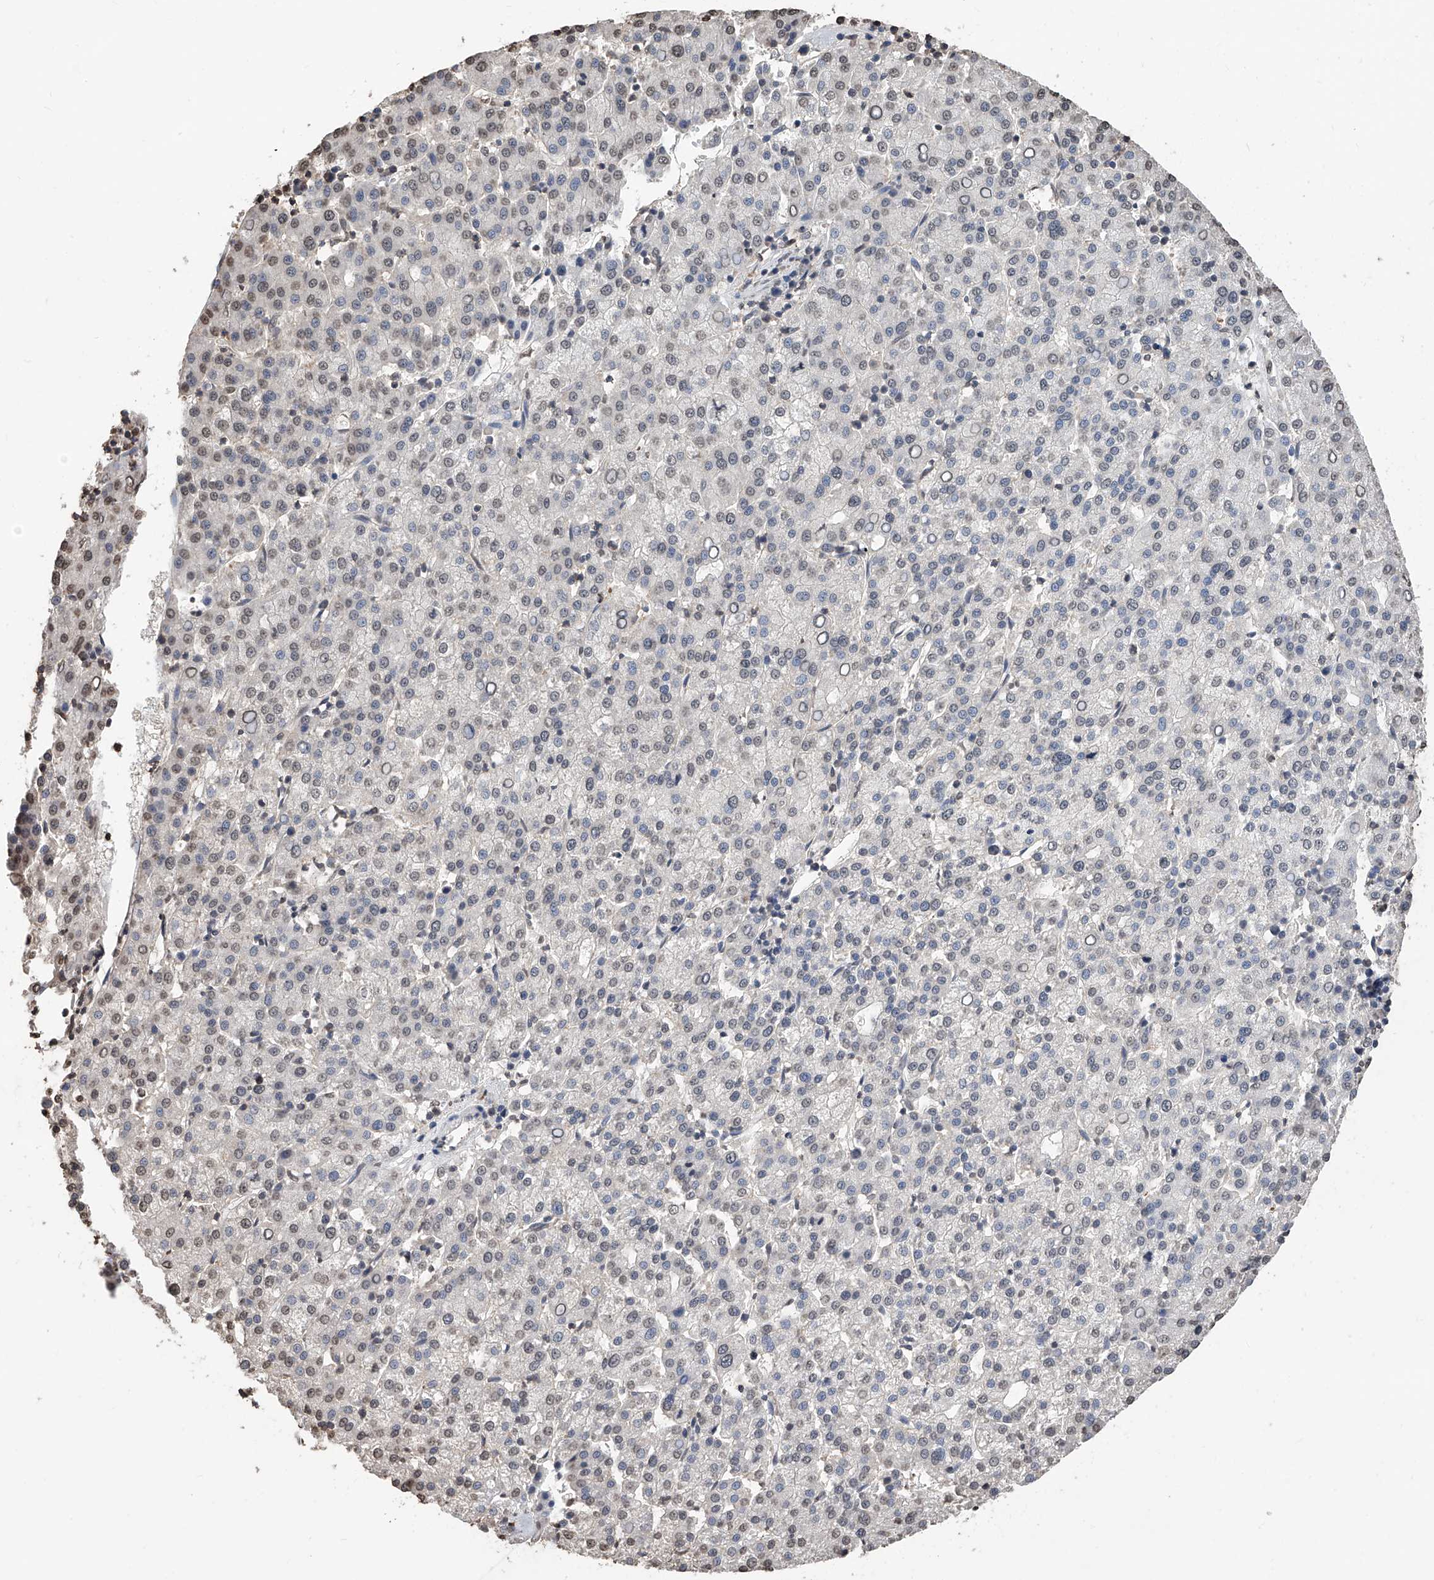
{"staining": {"intensity": "negative", "quantity": "none", "location": "none"}, "tissue": "liver cancer", "cell_type": "Tumor cells", "image_type": "cancer", "snomed": [{"axis": "morphology", "description": "Carcinoma, Hepatocellular, NOS"}, {"axis": "topography", "description": "Liver"}], "caption": "A micrograph of liver cancer (hepatocellular carcinoma) stained for a protein shows no brown staining in tumor cells.", "gene": "RP9", "patient": {"sex": "female", "age": 58}}